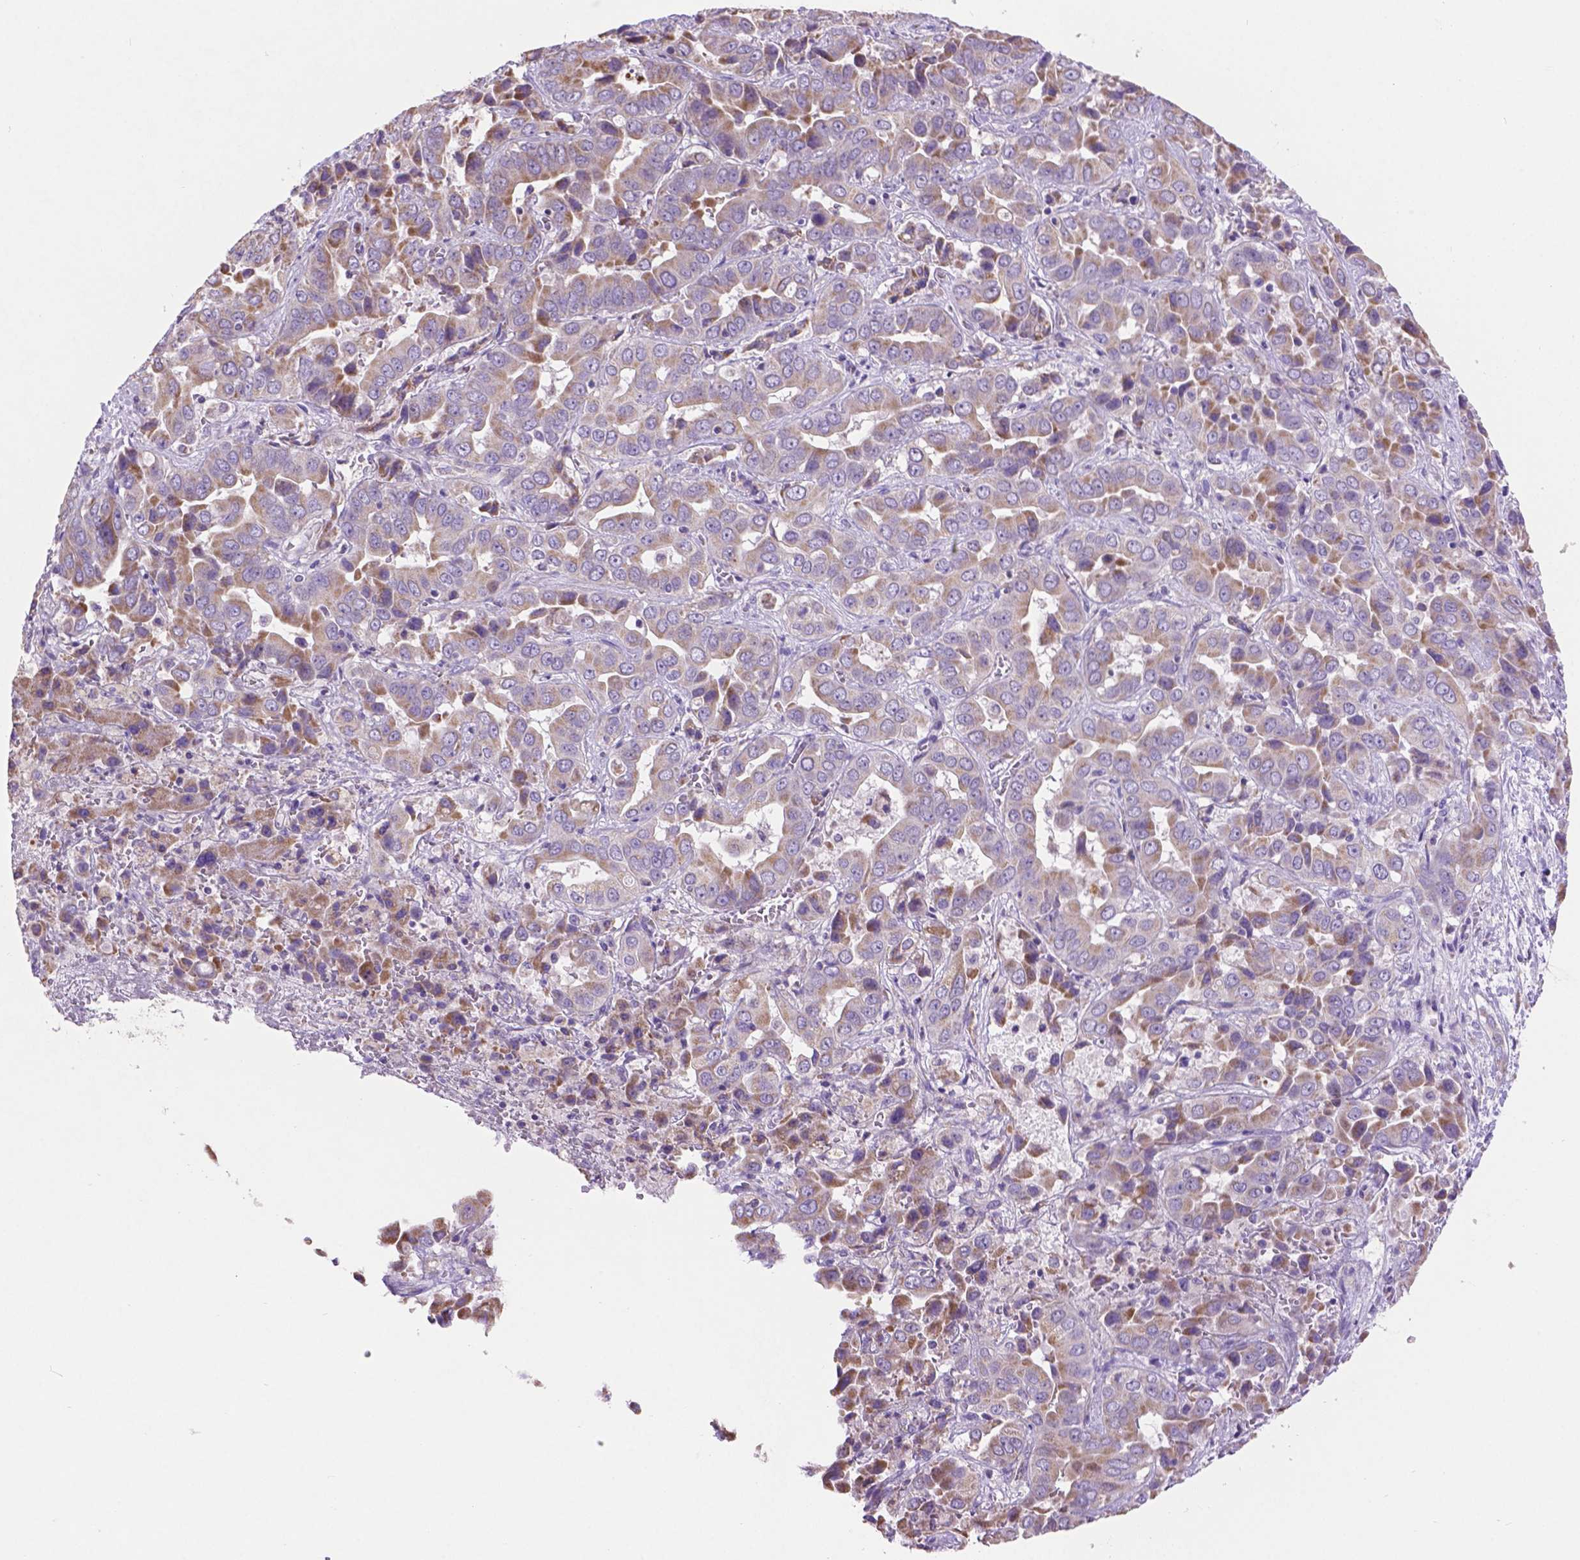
{"staining": {"intensity": "weak", "quantity": "25%-75%", "location": "cytoplasmic/membranous"}, "tissue": "liver cancer", "cell_type": "Tumor cells", "image_type": "cancer", "snomed": [{"axis": "morphology", "description": "Cholangiocarcinoma"}, {"axis": "topography", "description": "Liver"}], "caption": "Immunohistochemistry (IHC) of cholangiocarcinoma (liver) demonstrates low levels of weak cytoplasmic/membranous positivity in about 25%-75% of tumor cells.", "gene": "CSPG5", "patient": {"sex": "female", "age": 52}}